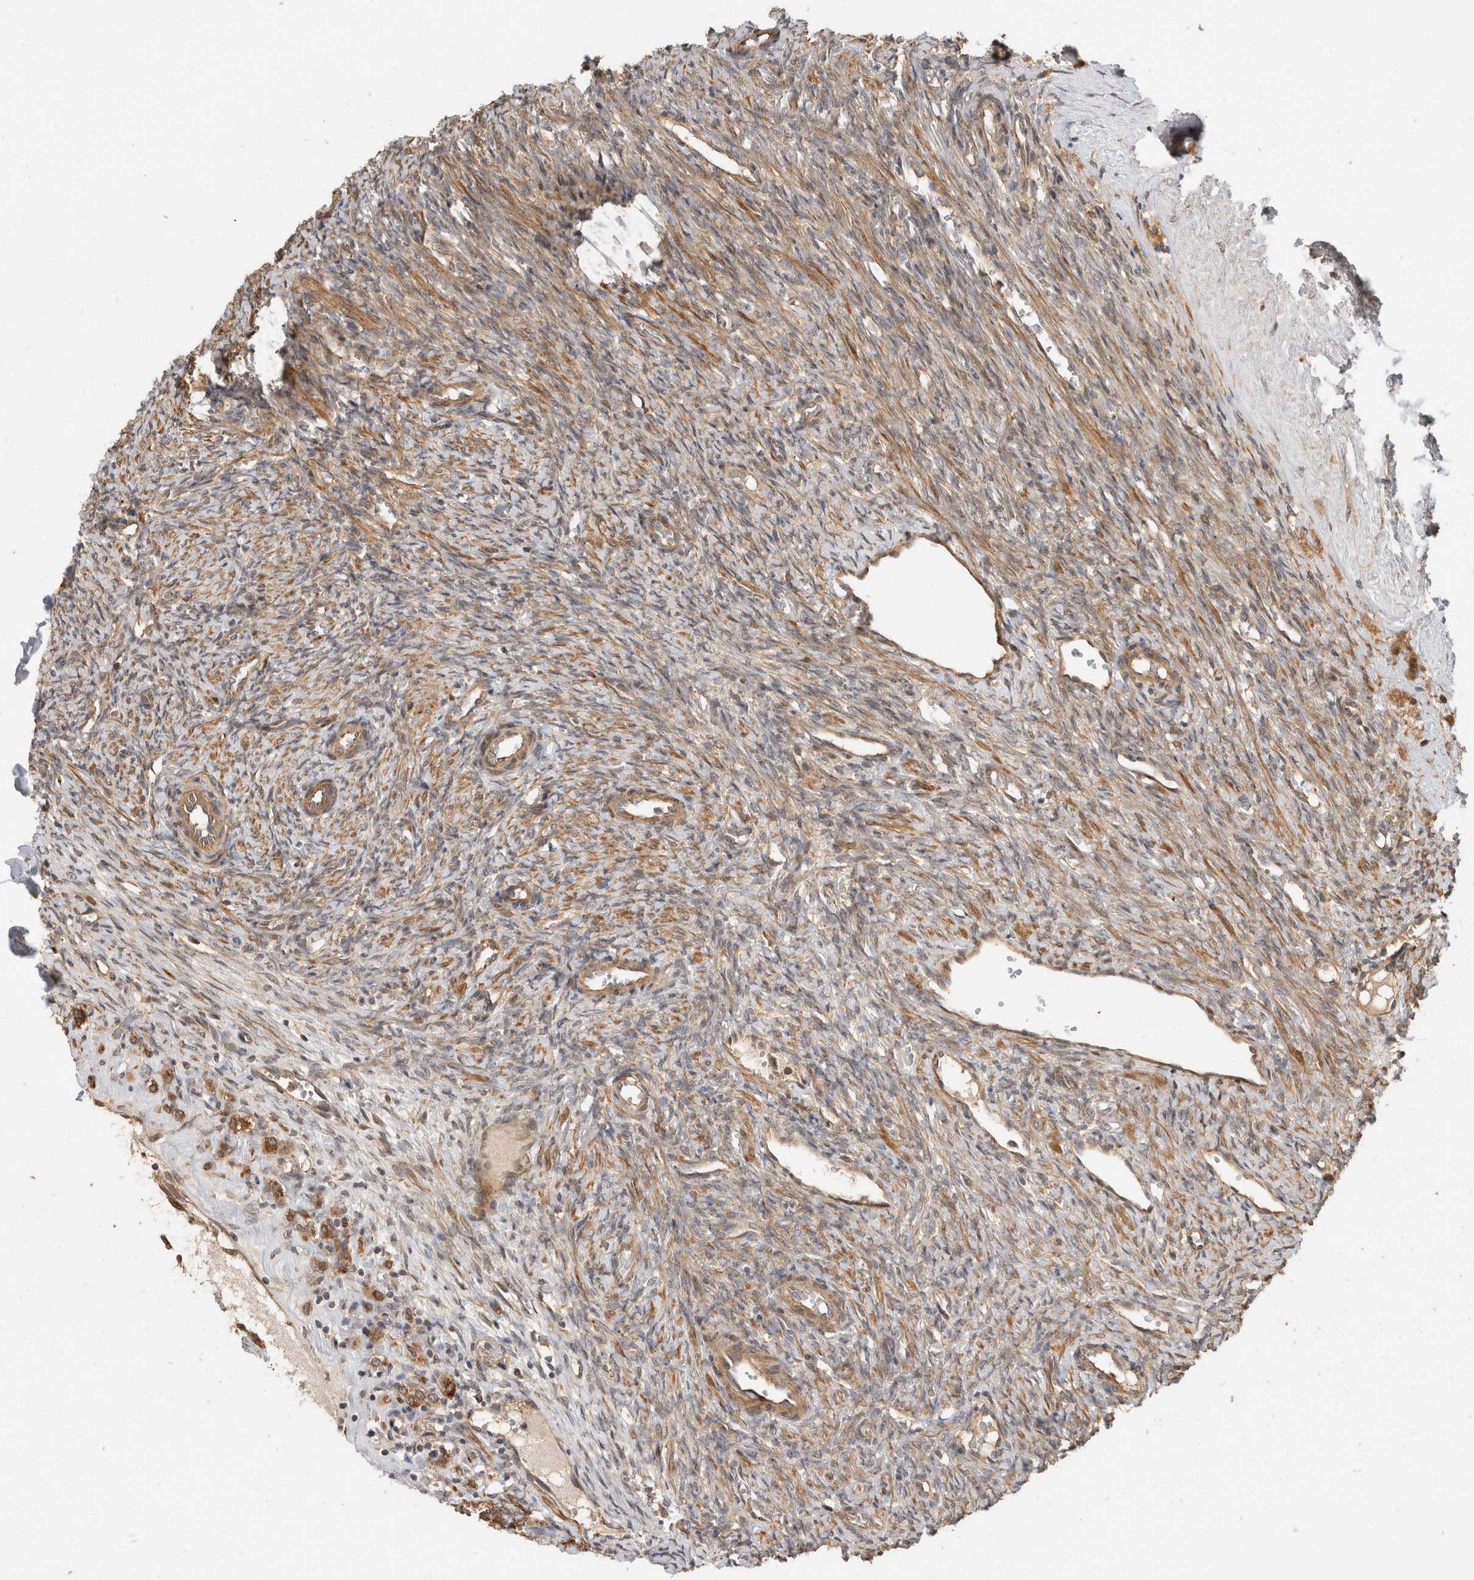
{"staining": {"intensity": "moderate", "quantity": ">75%", "location": "cytoplasmic/membranous"}, "tissue": "ovary", "cell_type": "Follicle cells", "image_type": "normal", "snomed": [{"axis": "morphology", "description": "Normal tissue, NOS"}, {"axis": "topography", "description": "Ovary"}], "caption": "Immunohistochemical staining of normal human ovary demonstrates moderate cytoplasmic/membranous protein staining in approximately >75% of follicle cells.", "gene": "PCDHB15", "patient": {"sex": "female", "age": 41}}